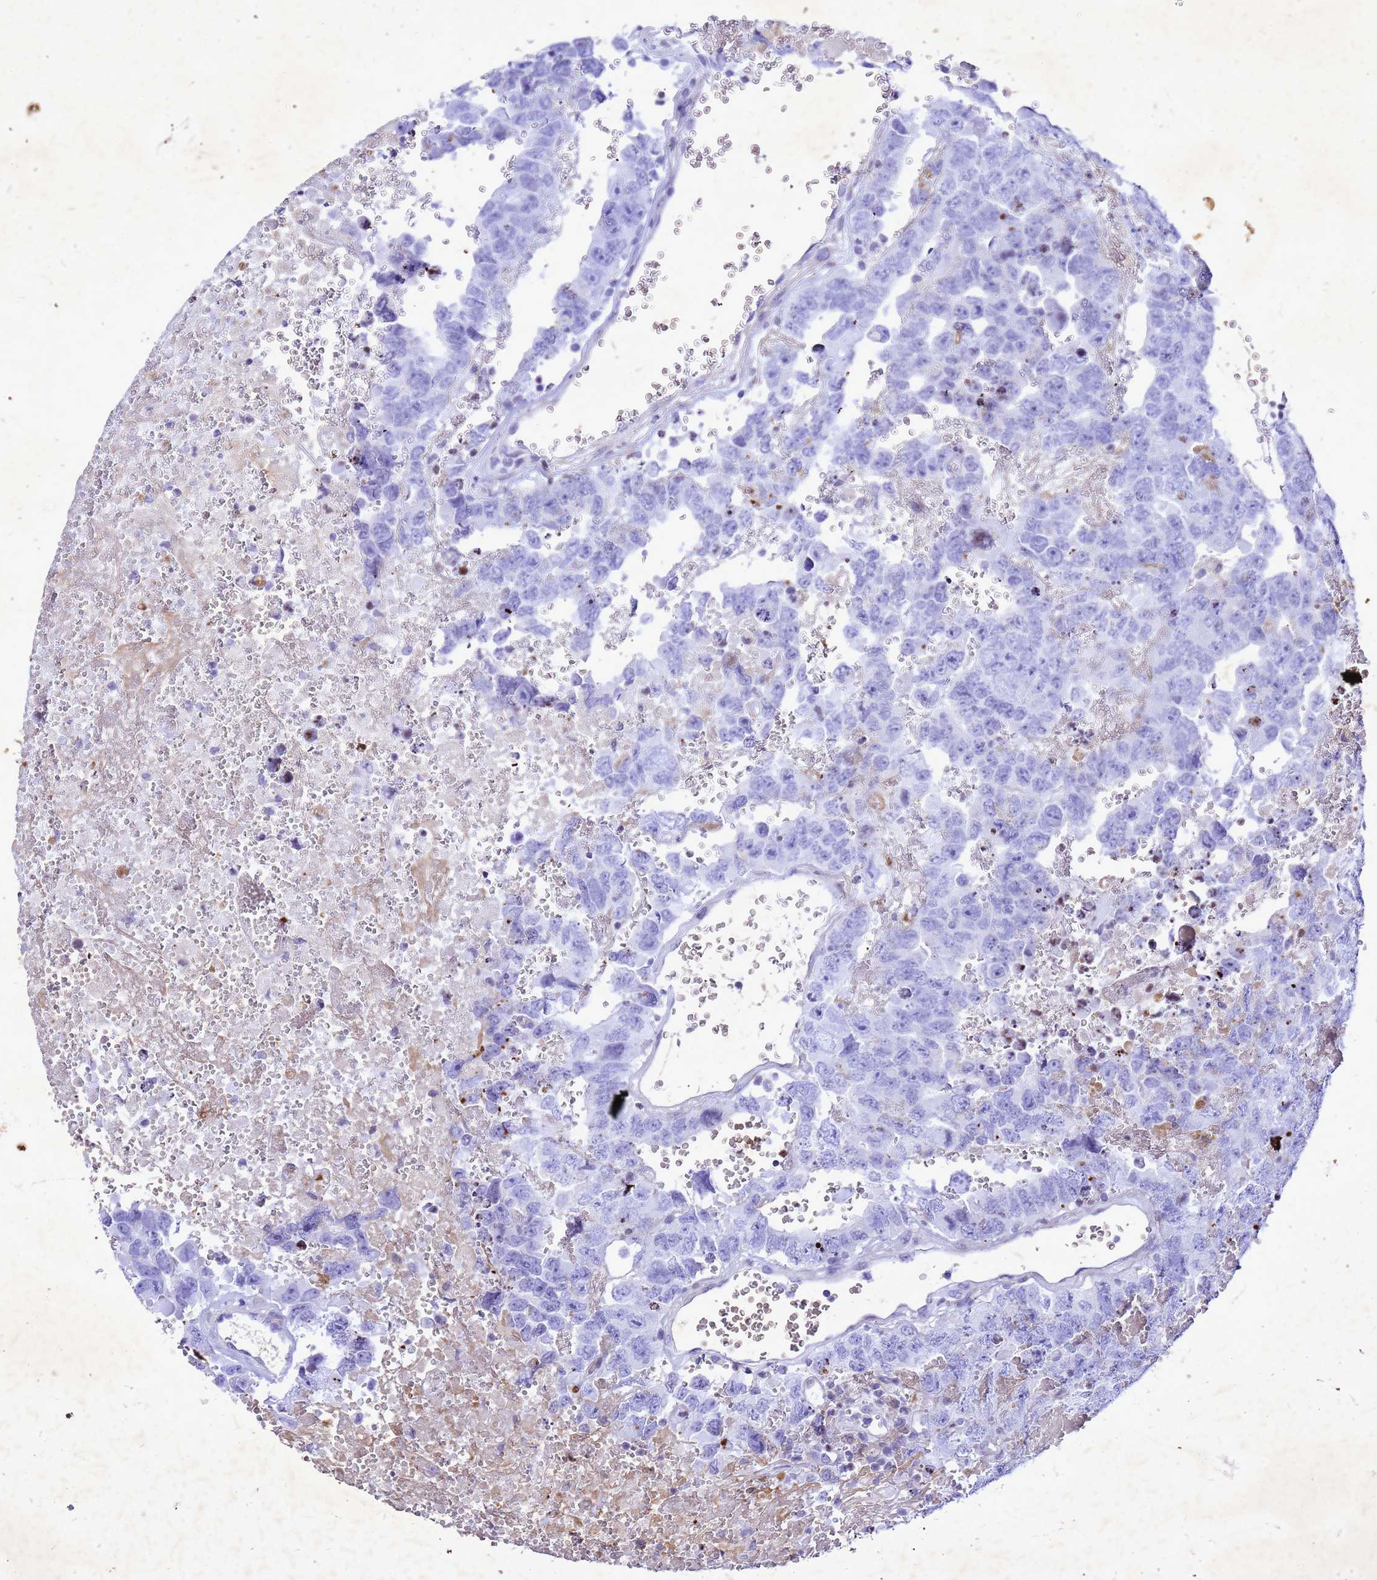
{"staining": {"intensity": "negative", "quantity": "none", "location": "none"}, "tissue": "testis cancer", "cell_type": "Tumor cells", "image_type": "cancer", "snomed": [{"axis": "morphology", "description": "Carcinoma, Embryonal, NOS"}, {"axis": "topography", "description": "Testis"}], "caption": "The immunohistochemistry (IHC) photomicrograph has no significant staining in tumor cells of testis cancer tissue. The staining is performed using DAB brown chromogen with nuclei counter-stained in using hematoxylin.", "gene": "COPS9", "patient": {"sex": "male", "age": 45}}